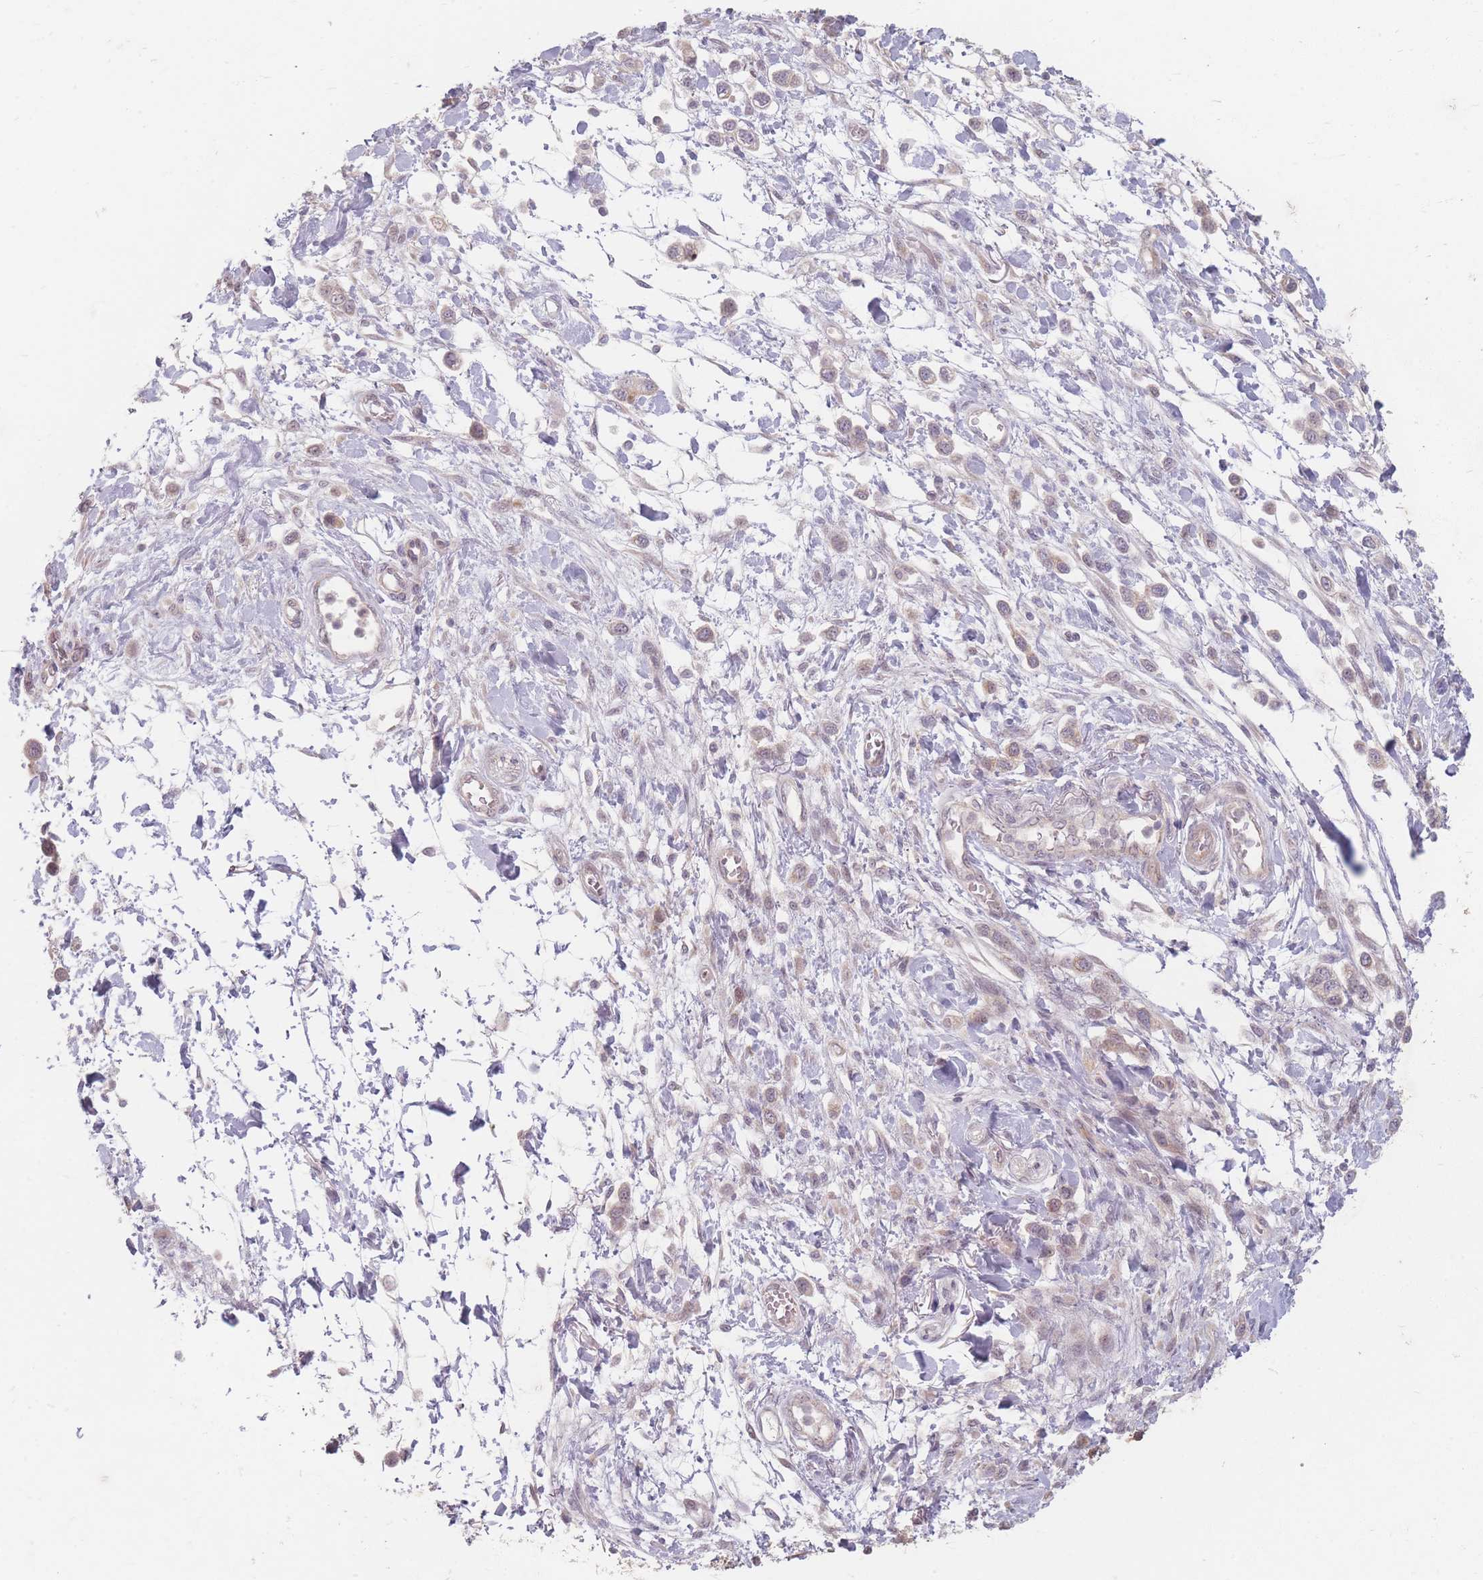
{"staining": {"intensity": "weak", "quantity": ">75%", "location": "cytoplasmic/membranous"}, "tissue": "stomach cancer", "cell_type": "Tumor cells", "image_type": "cancer", "snomed": [{"axis": "morphology", "description": "Adenocarcinoma, NOS"}, {"axis": "topography", "description": "Stomach"}], "caption": "This is a histology image of IHC staining of stomach cancer (adenocarcinoma), which shows weak positivity in the cytoplasmic/membranous of tumor cells.", "gene": "GABRA6", "patient": {"sex": "female", "age": 65}}